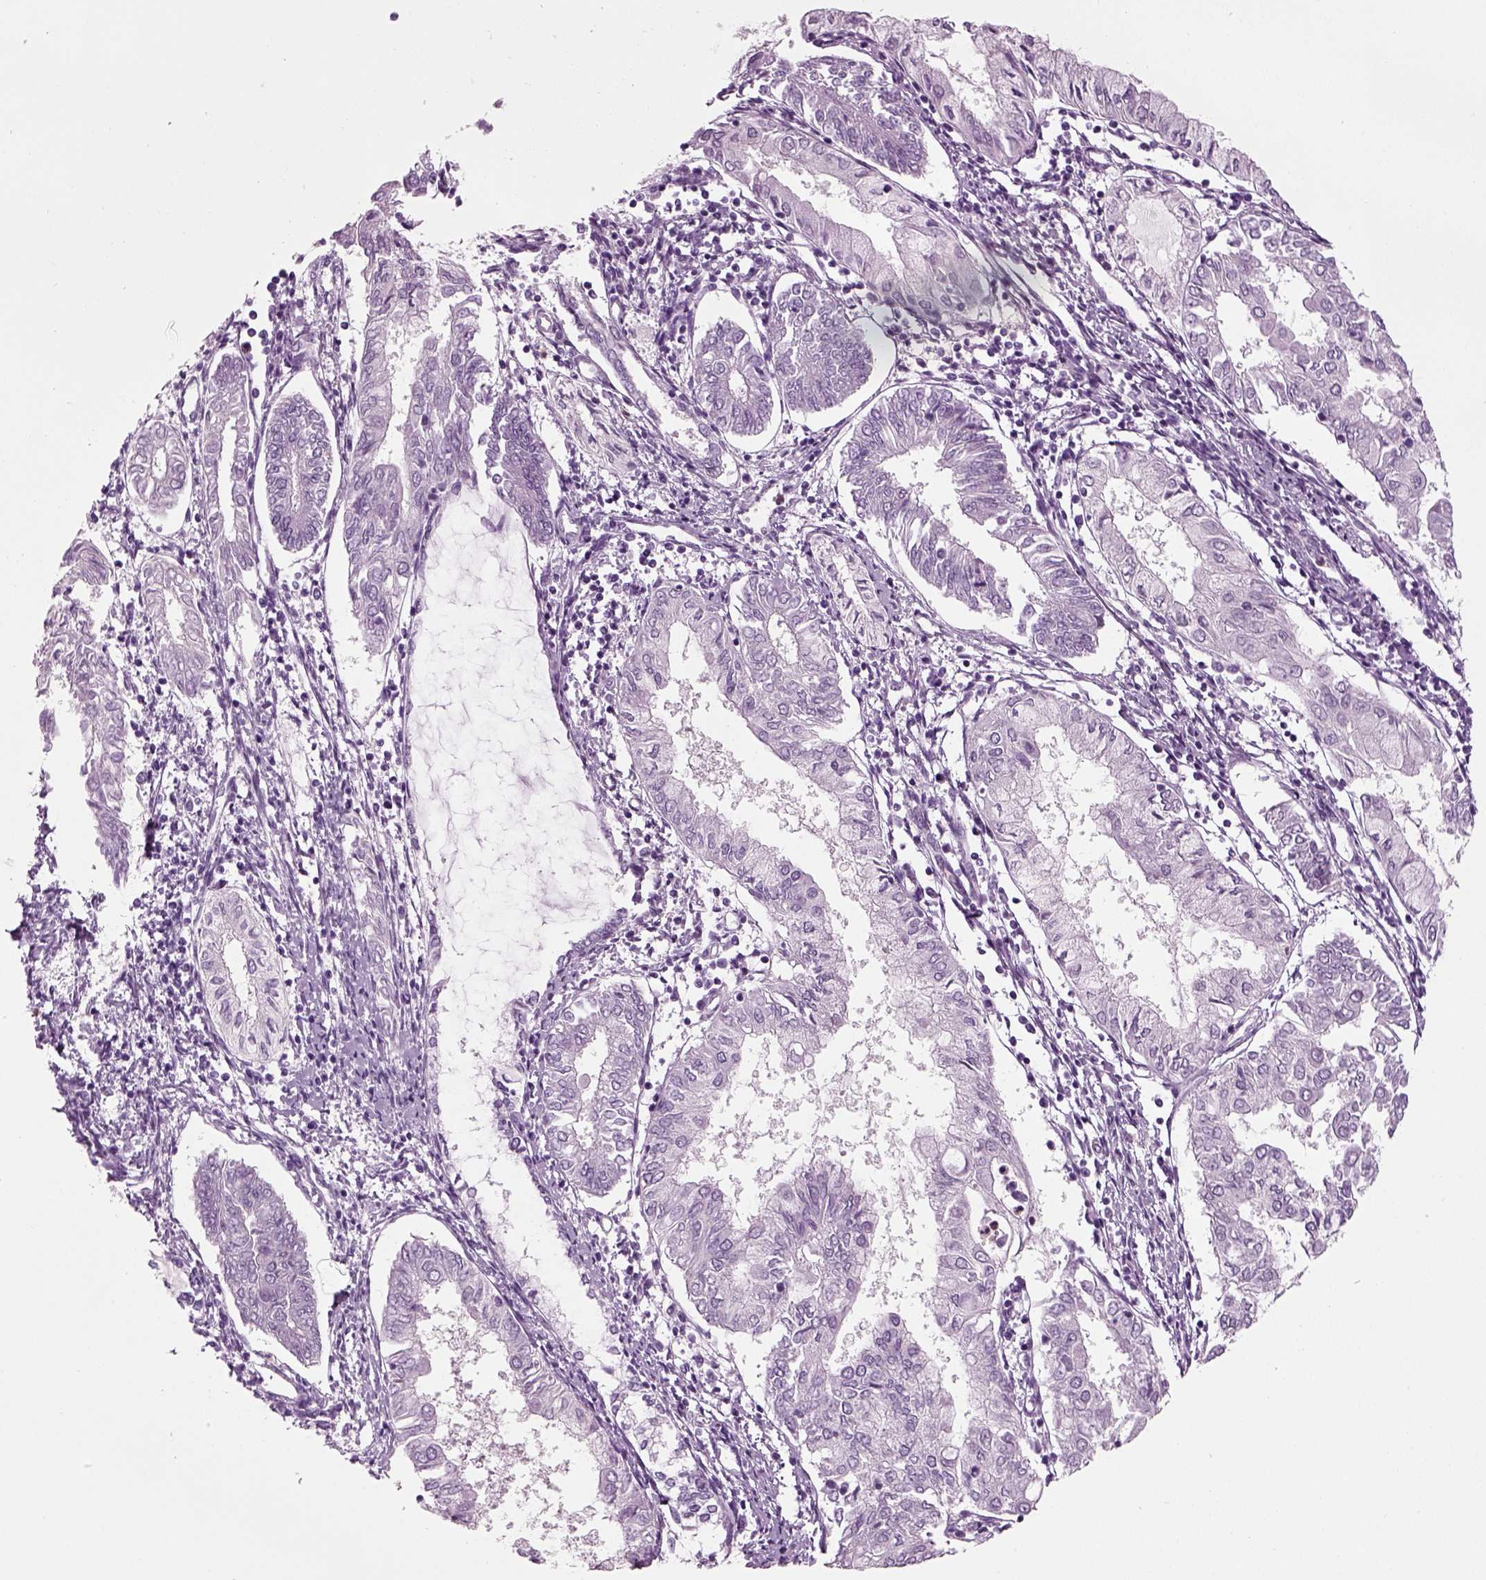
{"staining": {"intensity": "negative", "quantity": "none", "location": "none"}, "tissue": "endometrial cancer", "cell_type": "Tumor cells", "image_type": "cancer", "snomed": [{"axis": "morphology", "description": "Adenocarcinoma, NOS"}, {"axis": "topography", "description": "Endometrium"}], "caption": "Immunohistochemical staining of human endometrial adenocarcinoma reveals no significant expression in tumor cells. (Stains: DAB (3,3'-diaminobenzidine) immunohistochemistry with hematoxylin counter stain, Microscopy: brightfield microscopy at high magnification).", "gene": "CRABP1", "patient": {"sex": "female", "age": 68}}